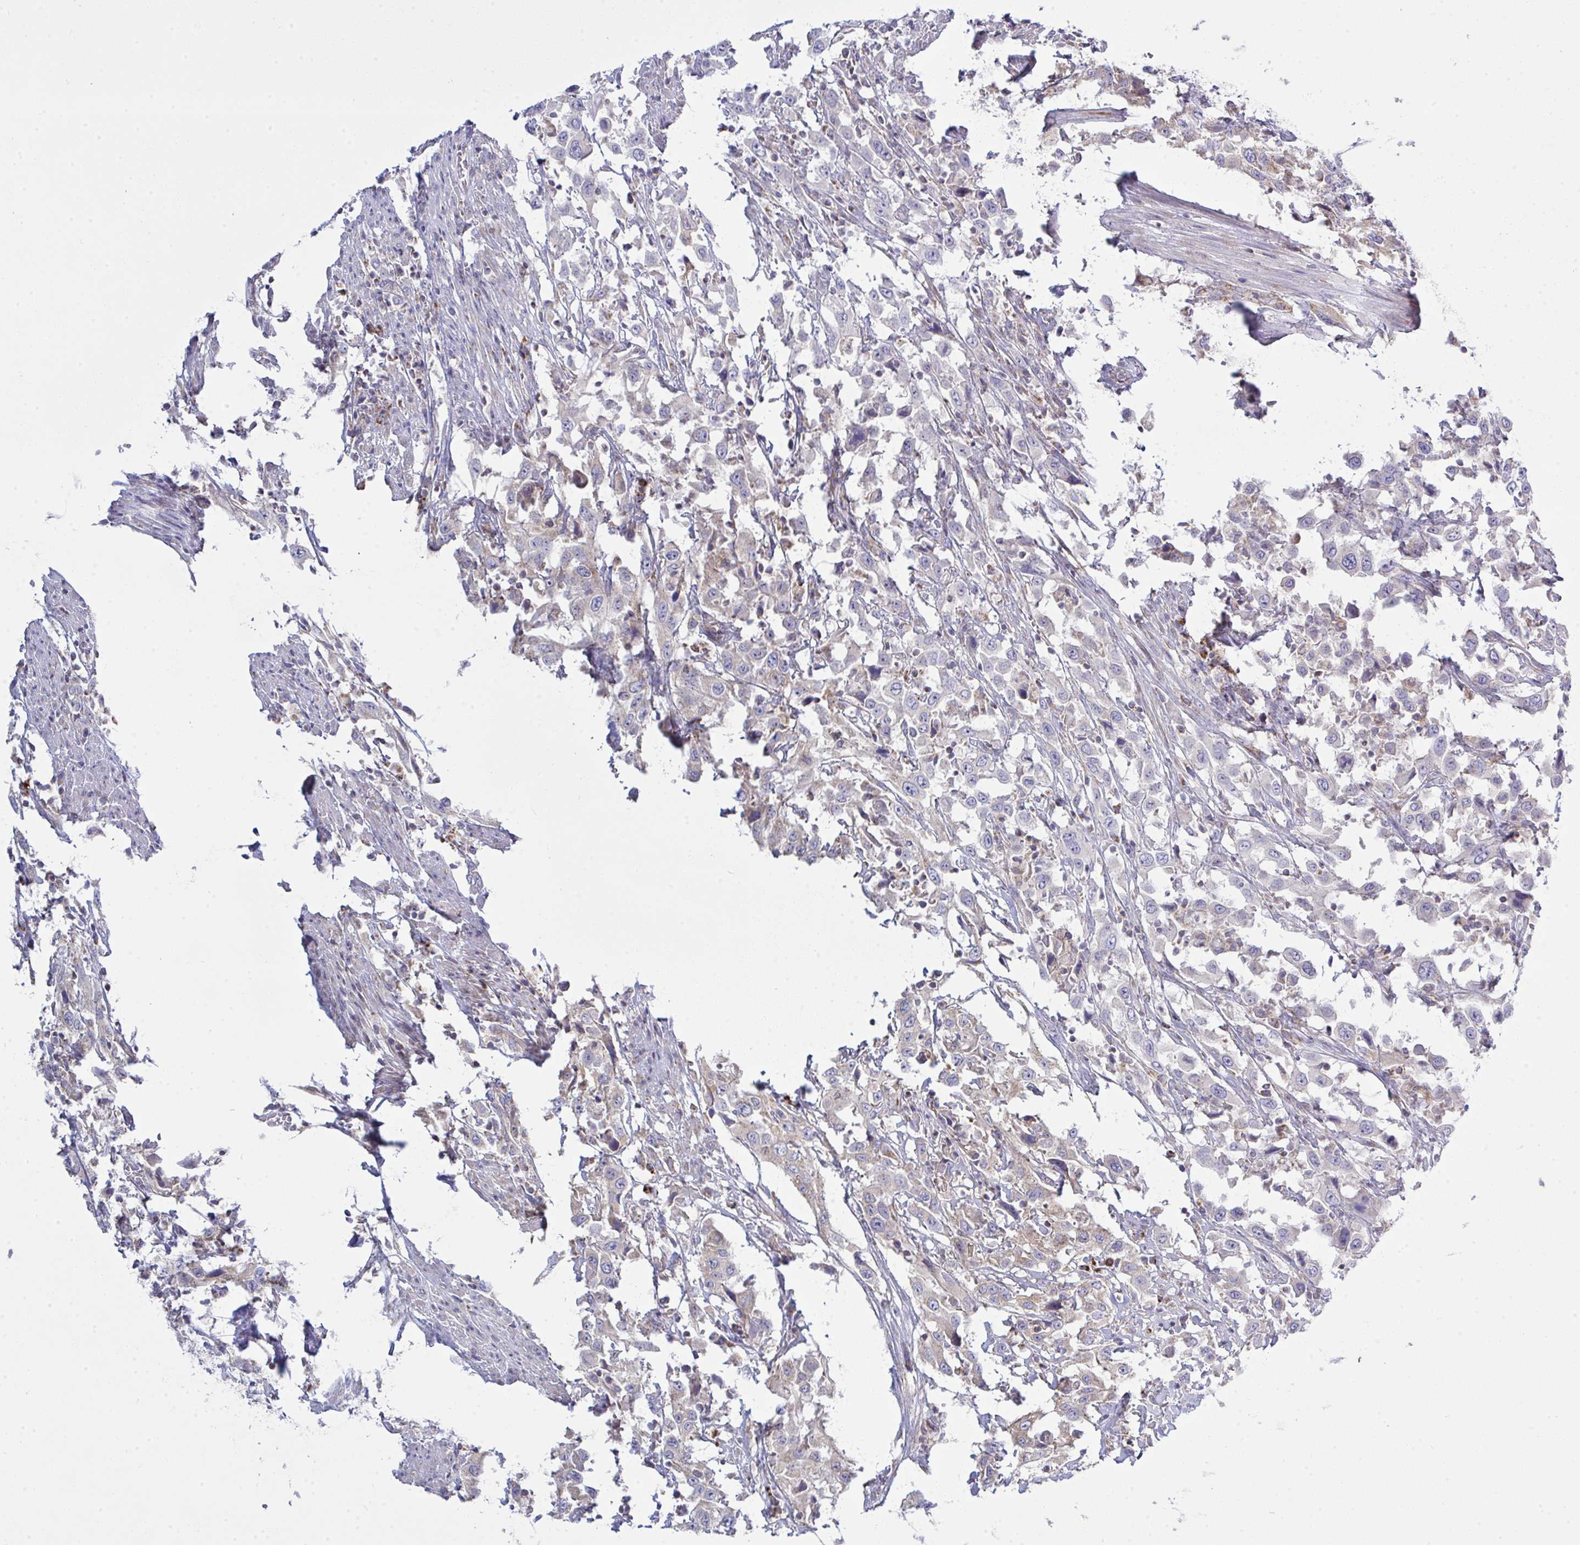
{"staining": {"intensity": "weak", "quantity": "25%-75%", "location": "cytoplasmic/membranous"}, "tissue": "urothelial cancer", "cell_type": "Tumor cells", "image_type": "cancer", "snomed": [{"axis": "morphology", "description": "Urothelial carcinoma, High grade"}, {"axis": "topography", "description": "Urinary bladder"}], "caption": "Protein staining by immunohistochemistry exhibits weak cytoplasmic/membranous expression in about 25%-75% of tumor cells in urothelial carcinoma (high-grade).", "gene": "NDUFA7", "patient": {"sex": "male", "age": 61}}